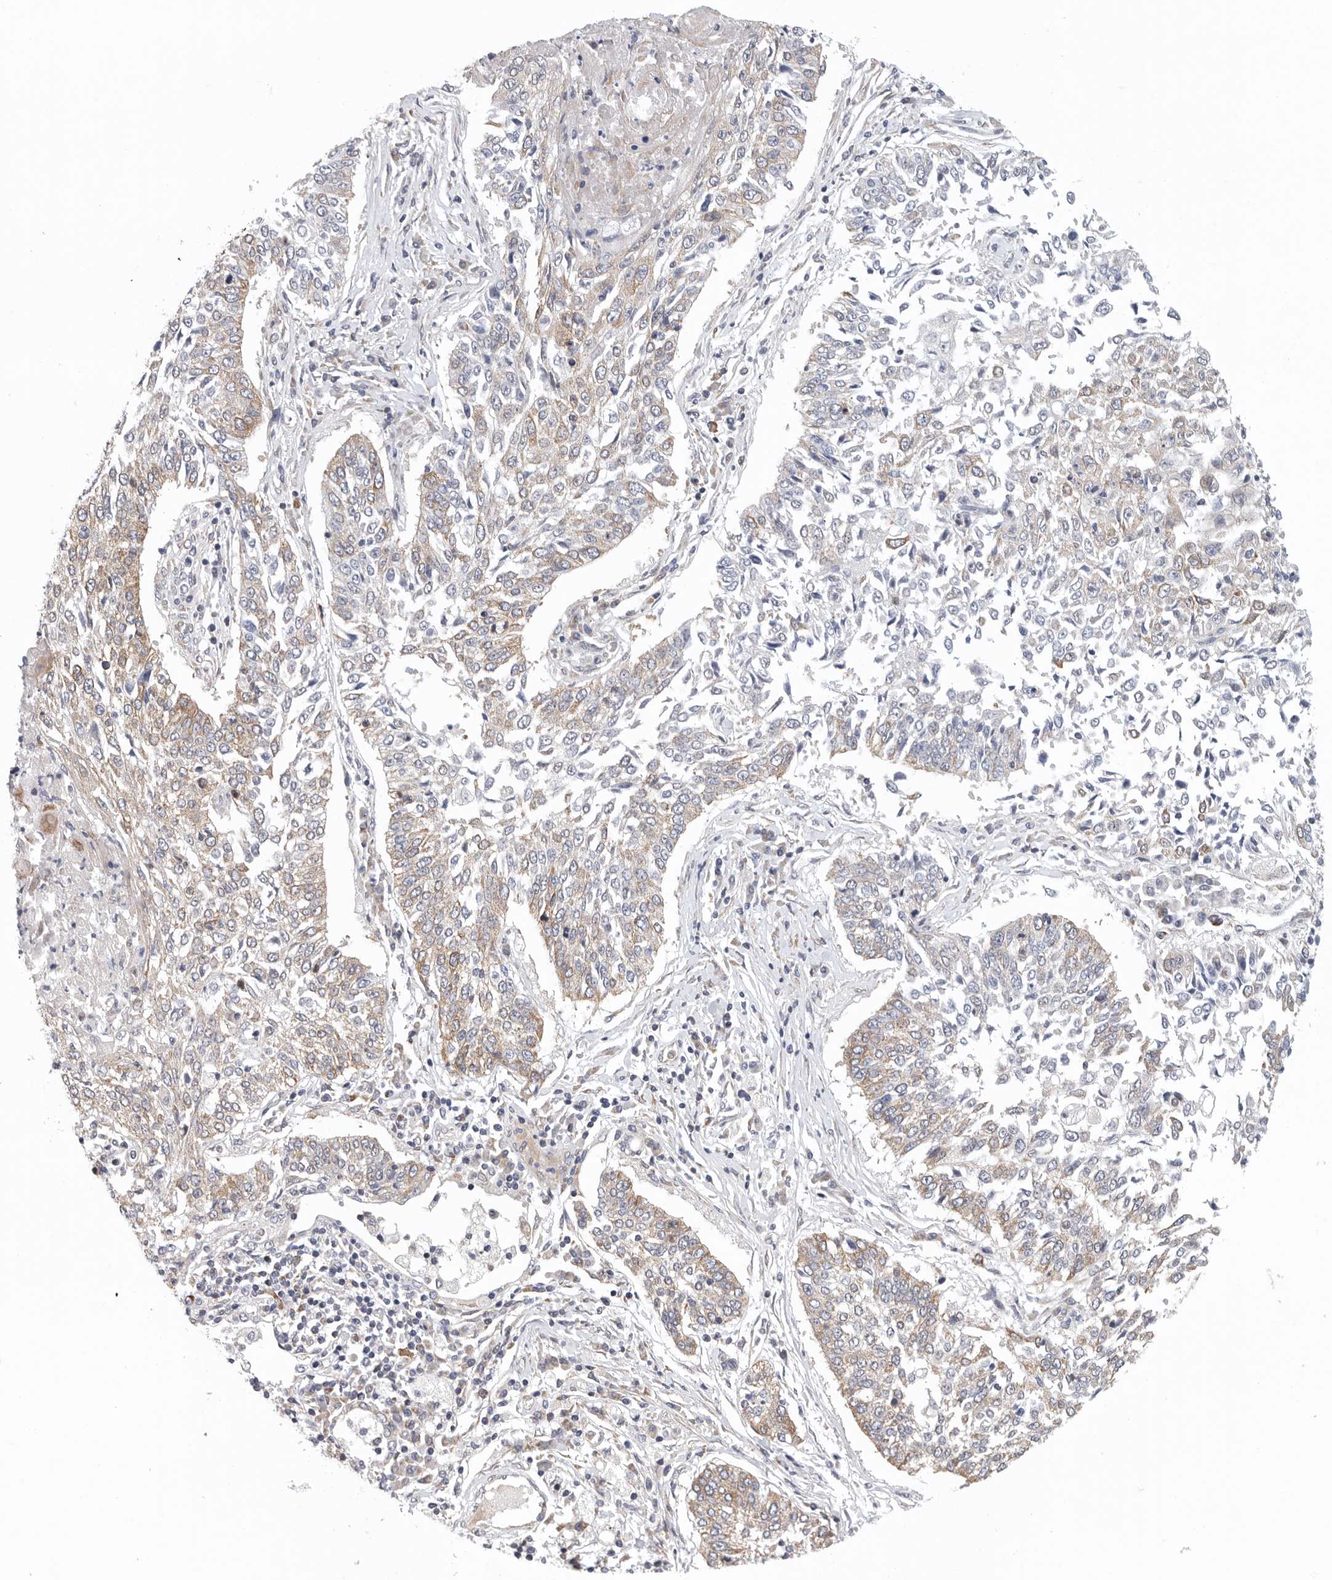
{"staining": {"intensity": "weak", "quantity": "25%-75%", "location": "cytoplasmic/membranous"}, "tissue": "lung cancer", "cell_type": "Tumor cells", "image_type": "cancer", "snomed": [{"axis": "morphology", "description": "Normal tissue, NOS"}, {"axis": "morphology", "description": "Squamous cell carcinoma, NOS"}, {"axis": "topography", "description": "Cartilage tissue"}, {"axis": "topography", "description": "Lung"}, {"axis": "topography", "description": "Peripheral nerve tissue"}], "caption": "Lung cancer (squamous cell carcinoma) stained with a protein marker displays weak staining in tumor cells.", "gene": "FKBP8", "patient": {"sex": "female", "age": 49}}